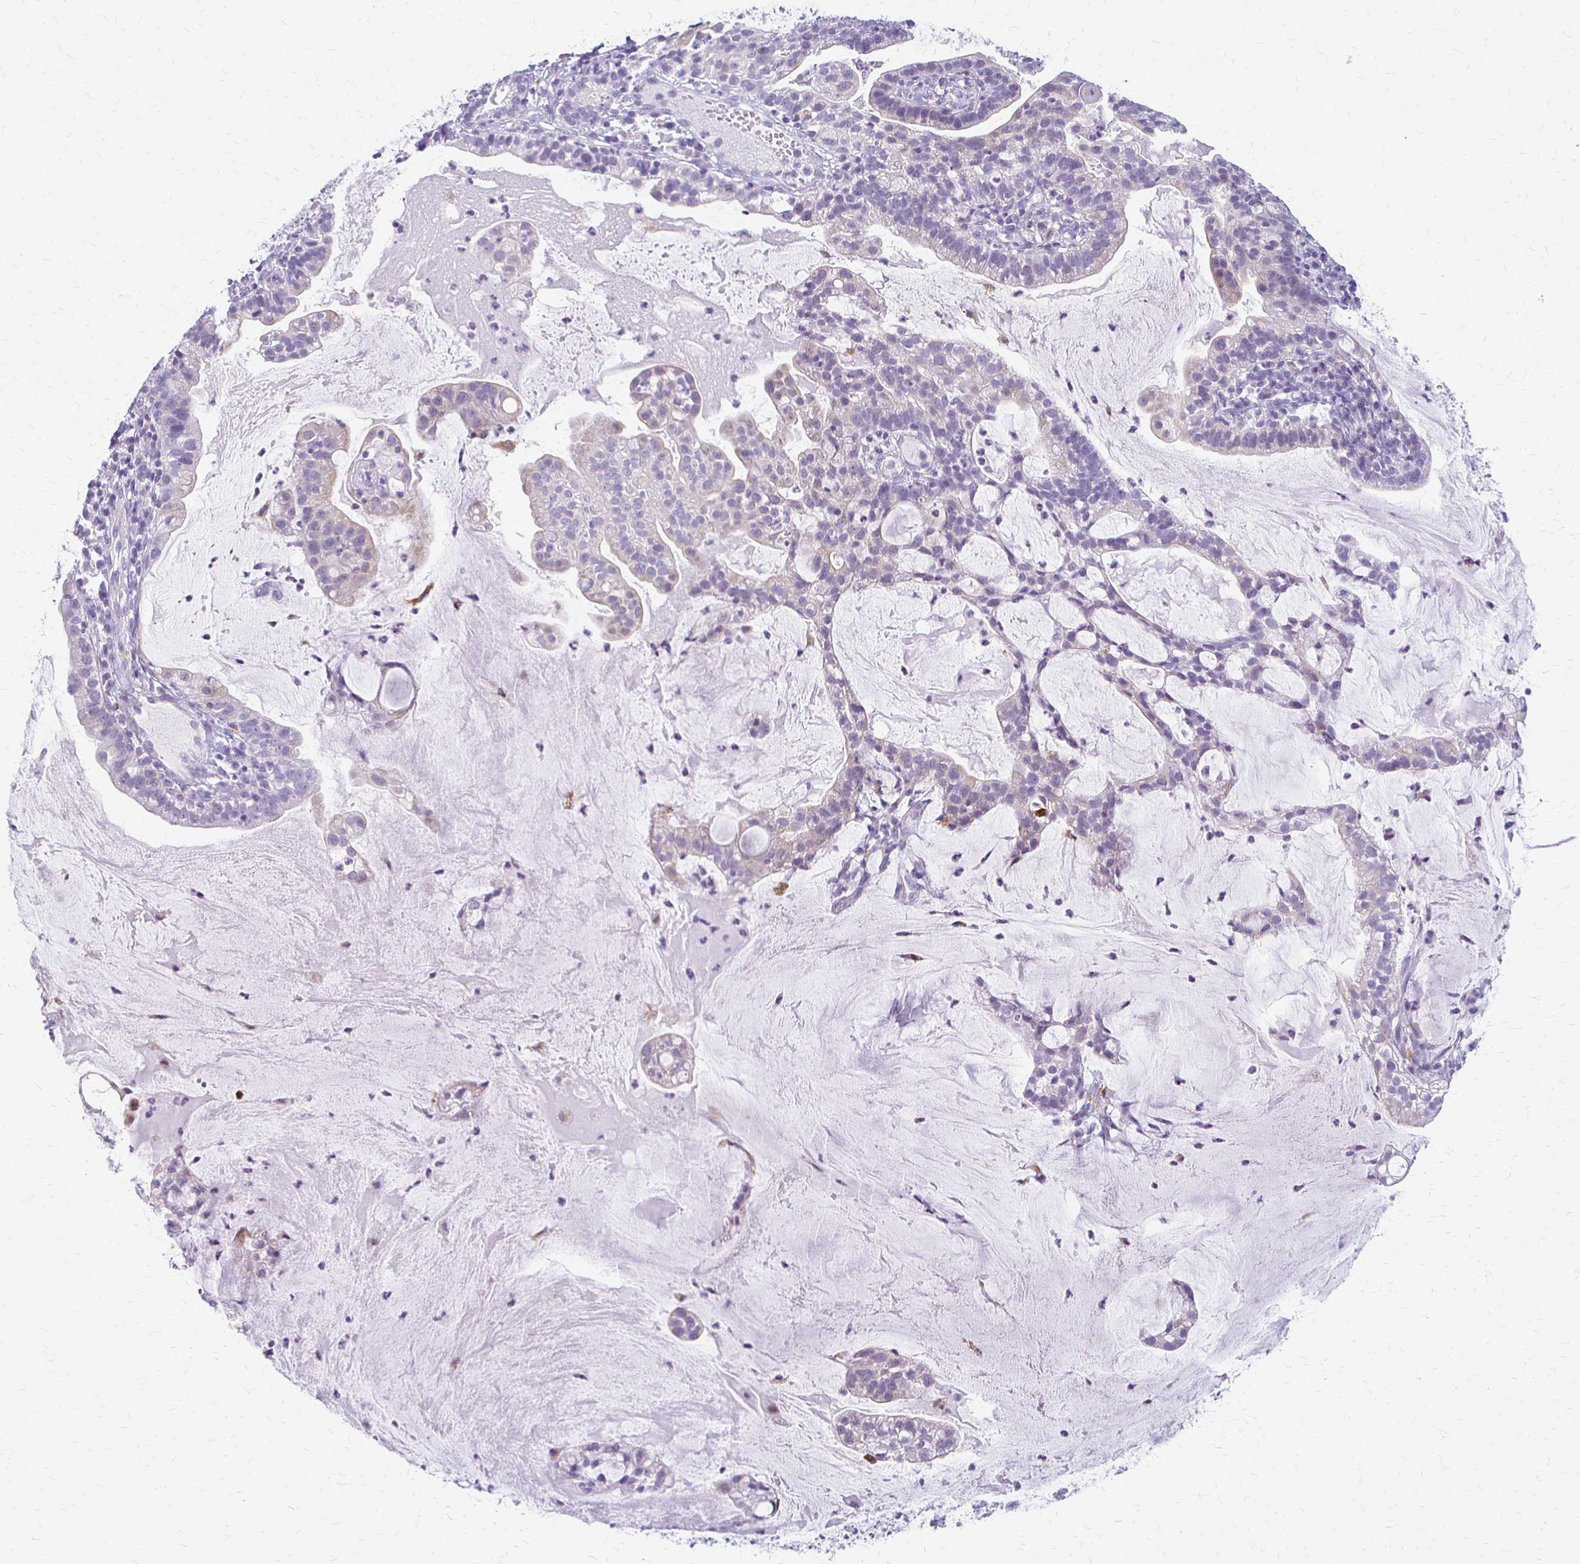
{"staining": {"intensity": "negative", "quantity": "none", "location": "none"}, "tissue": "cervical cancer", "cell_type": "Tumor cells", "image_type": "cancer", "snomed": [{"axis": "morphology", "description": "Adenocarcinoma, NOS"}, {"axis": "topography", "description": "Cervix"}], "caption": "Photomicrograph shows no significant protein positivity in tumor cells of cervical adenocarcinoma.", "gene": "ACP5", "patient": {"sex": "female", "age": 41}}